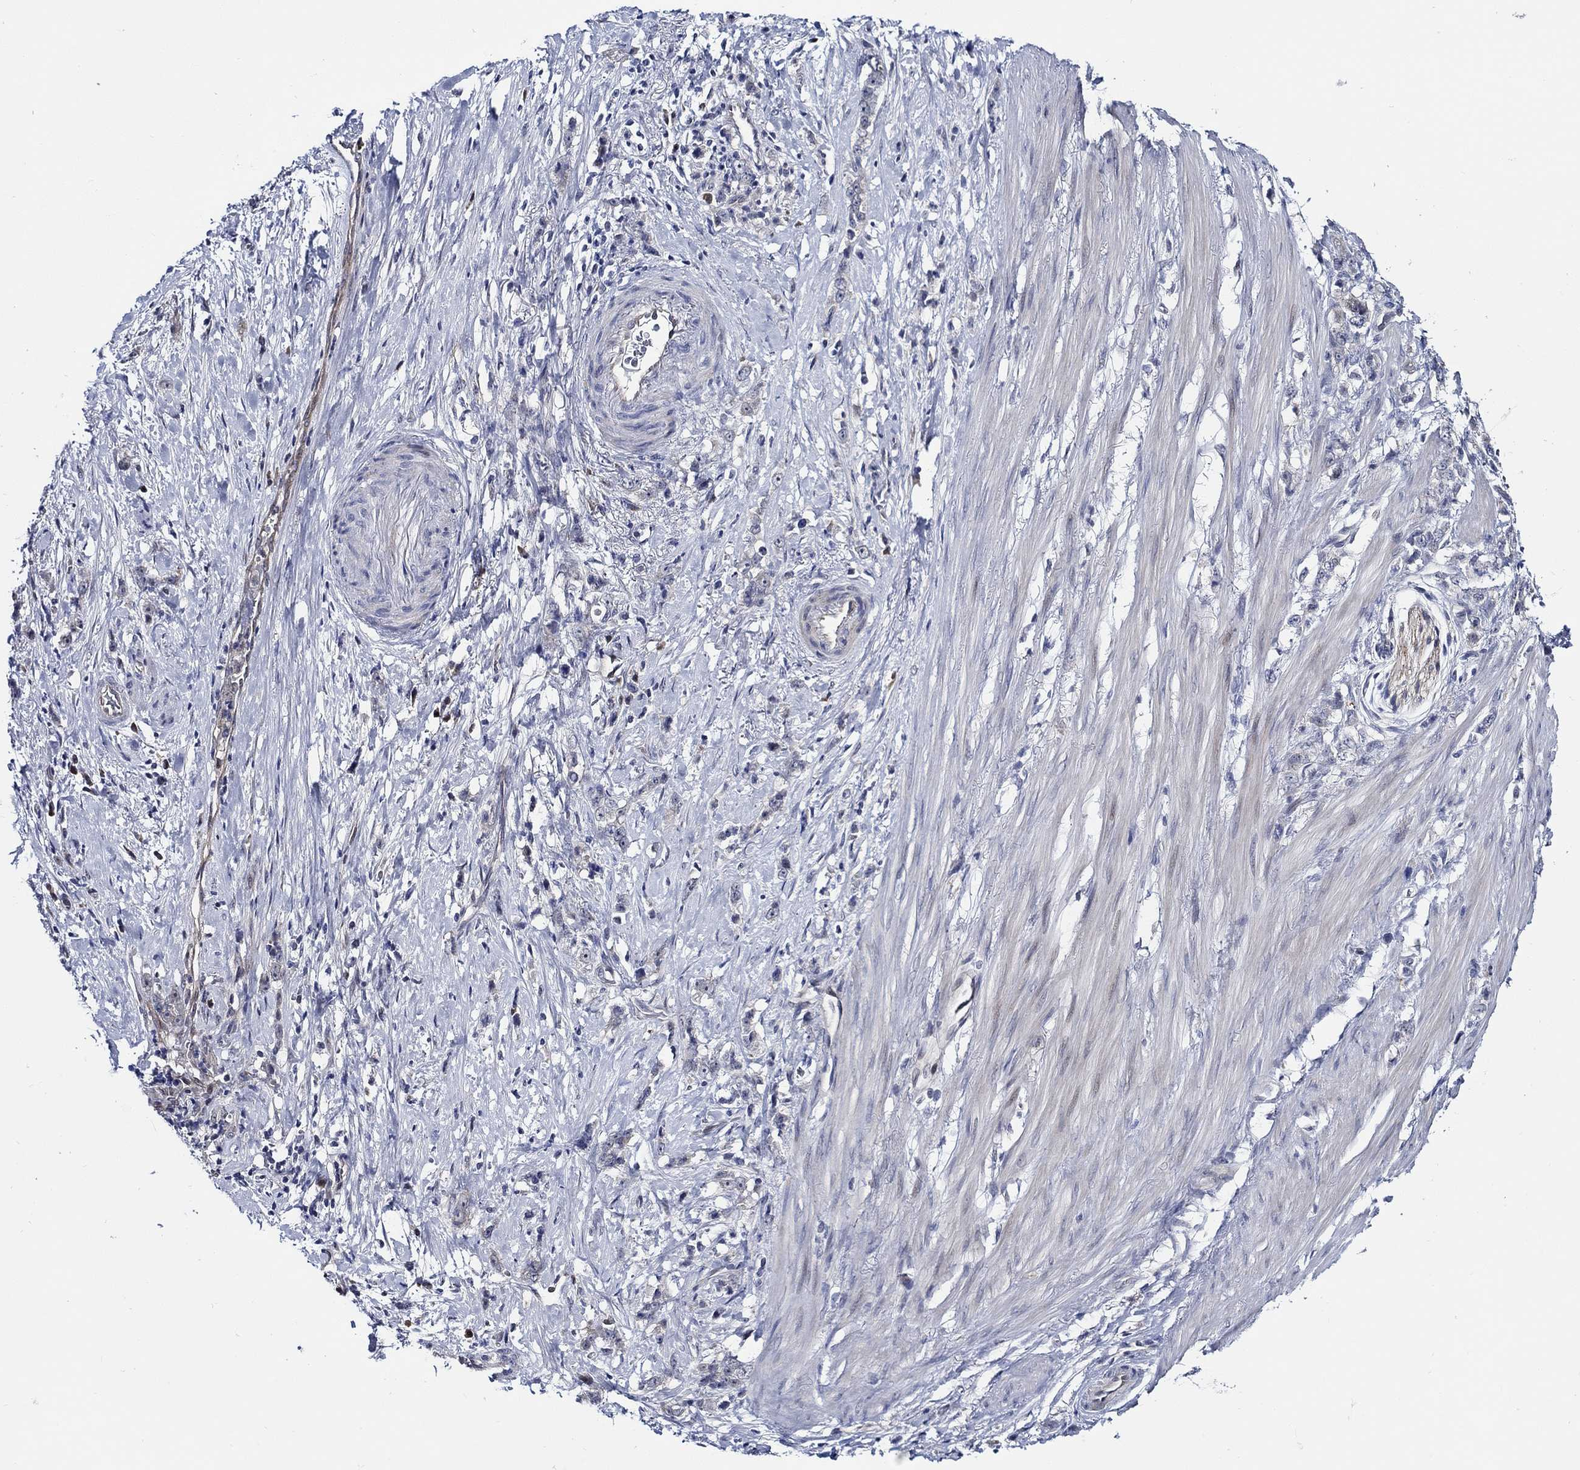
{"staining": {"intensity": "negative", "quantity": "none", "location": "none"}, "tissue": "stomach cancer", "cell_type": "Tumor cells", "image_type": "cancer", "snomed": [{"axis": "morphology", "description": "Adenocarcinoma, NOS"}, {"axis": "topography", "description": "Stomach, lower"}], "caption": "This is an IHC micrograph of stomach cancer (adenocarcinoma). There is no positivity in tumor cells.", "gene": "C8orf48", "patient": {"sex": "male", "age": 88}}